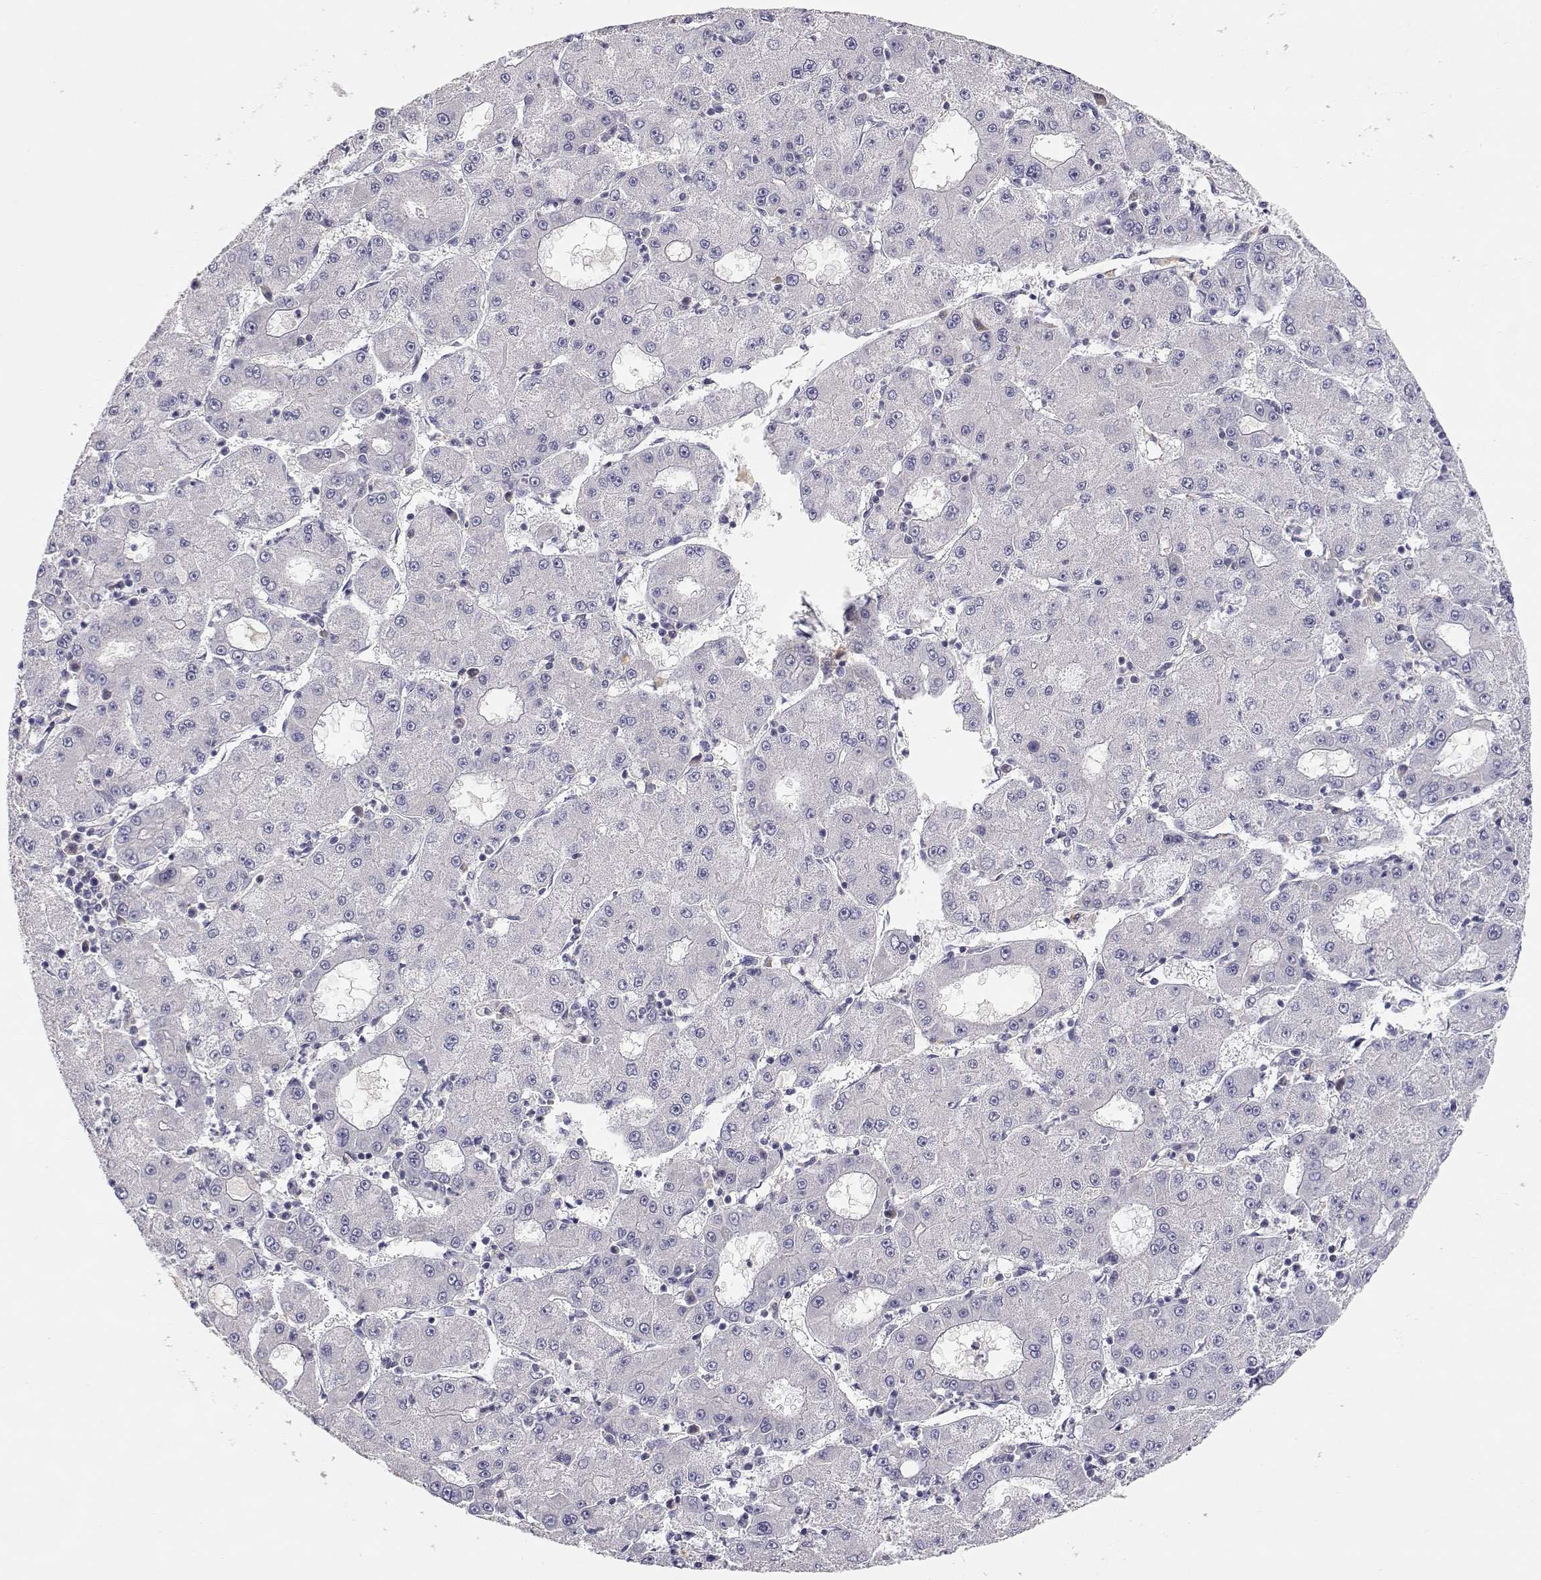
{"staining": {"intensity": "negative", "quantity": "none", "location": "none"}, "tissue": "liver cancer", "cell_type": "Tumor cells", "image_type": "cancer", "snomed": [{"axis": "morphology", "description": "Carcinoma, Hepatocellular, NOS"}, {"axis": "topography", "description": "Liver"}], "caption": "Protein analysis of liver cancer demonstrates no significant expression in tumor cells.", "gene": "ADA", "patient": {"sex": "male", "age": 73}}